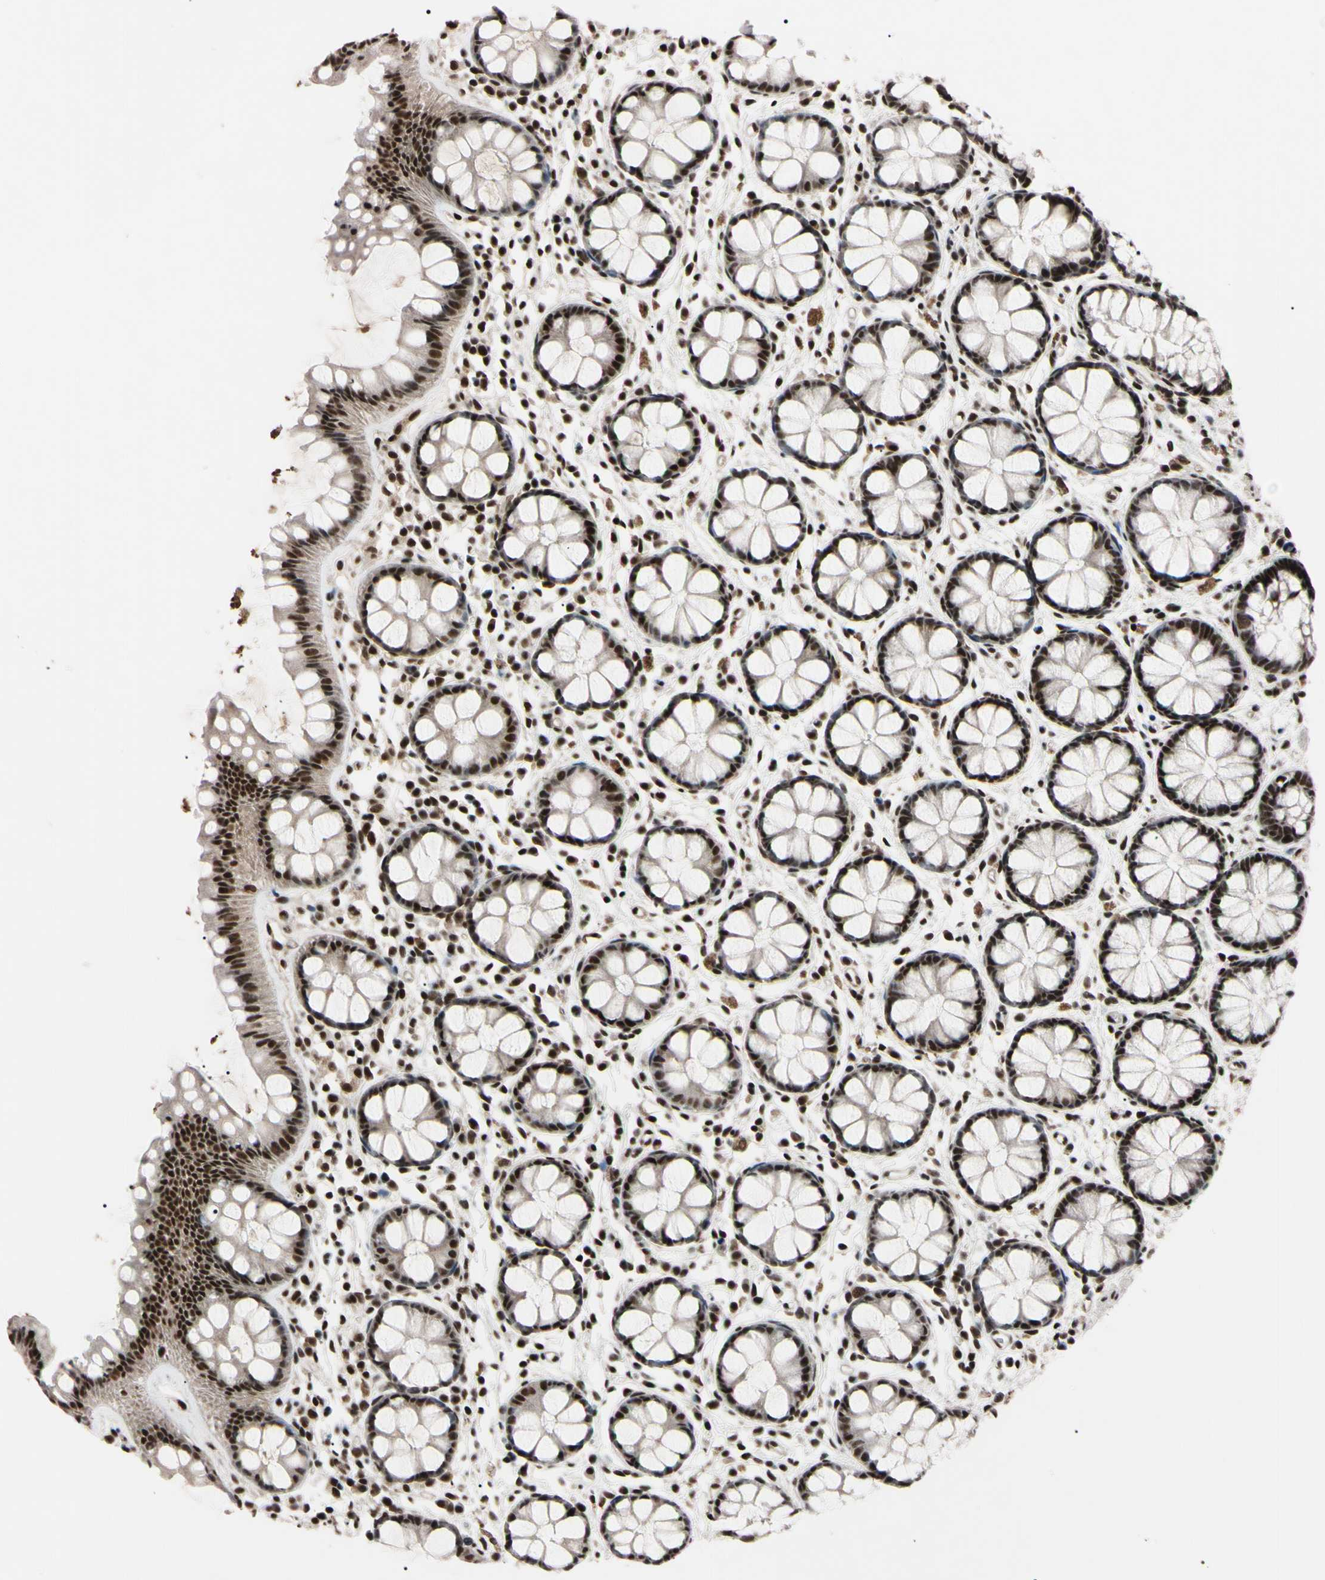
{"staining": {"intensity": "strong", "quantity": "<25%", "location": "nuclear"}, "tissue": "rectum", "cell_type": "Glandular cells", "image_type": "normal", "snomed": [{"axis": "morphology", "description": "Normal tissue, NOS"}, {"axis": "topography", "description": "Rectum"}], "caption": "Protein analysis of benign rectum shows strong nuclear expression in about <25% of glandular cells.", "gene": "YY1", "patient": {"sex": "female", "age": 66}}